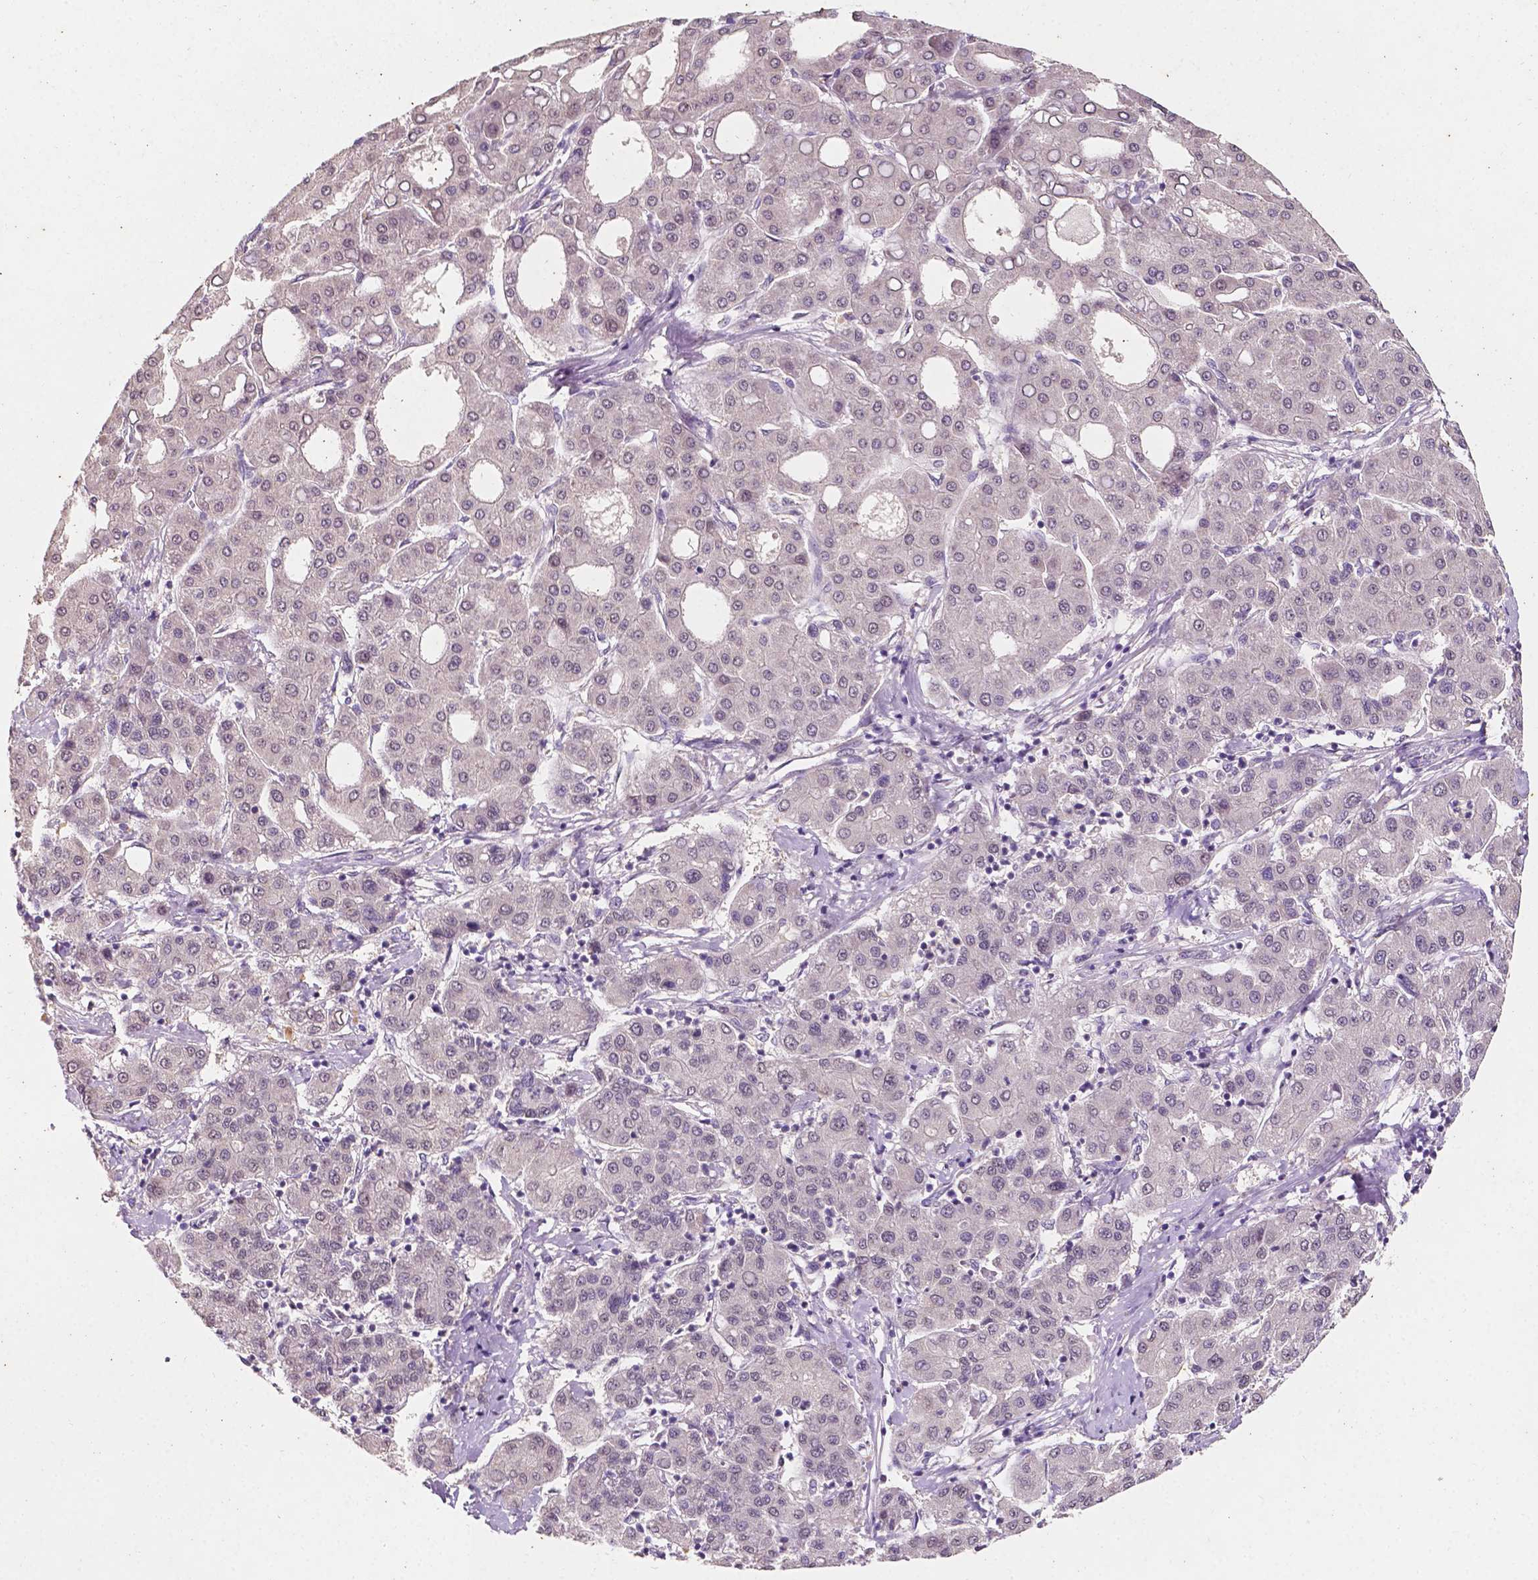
{"staining": {"intensity": "negative", "quantity": "none", "location": "none"}, "tissue": "liver cancer", "cell_type": "Tumor cells", "image_type": "cancer", "snomed": [{"axis": "morphology", "description": "Carcinoma, Hepatocellular, NOS"}, {"axis": "topography", "description": "Liver"}], "caption": "A micrograph of hepatocellular carcinoma (liver) stained for a protein demonstrates no brown staining in tumor cells. Brightfield microscopy of IHC stained with DAB (brown) and hematoxylin (blue), captured at high magnification.", "gene": "TAL1", "patient": {"sex": "male", "age": 65}}